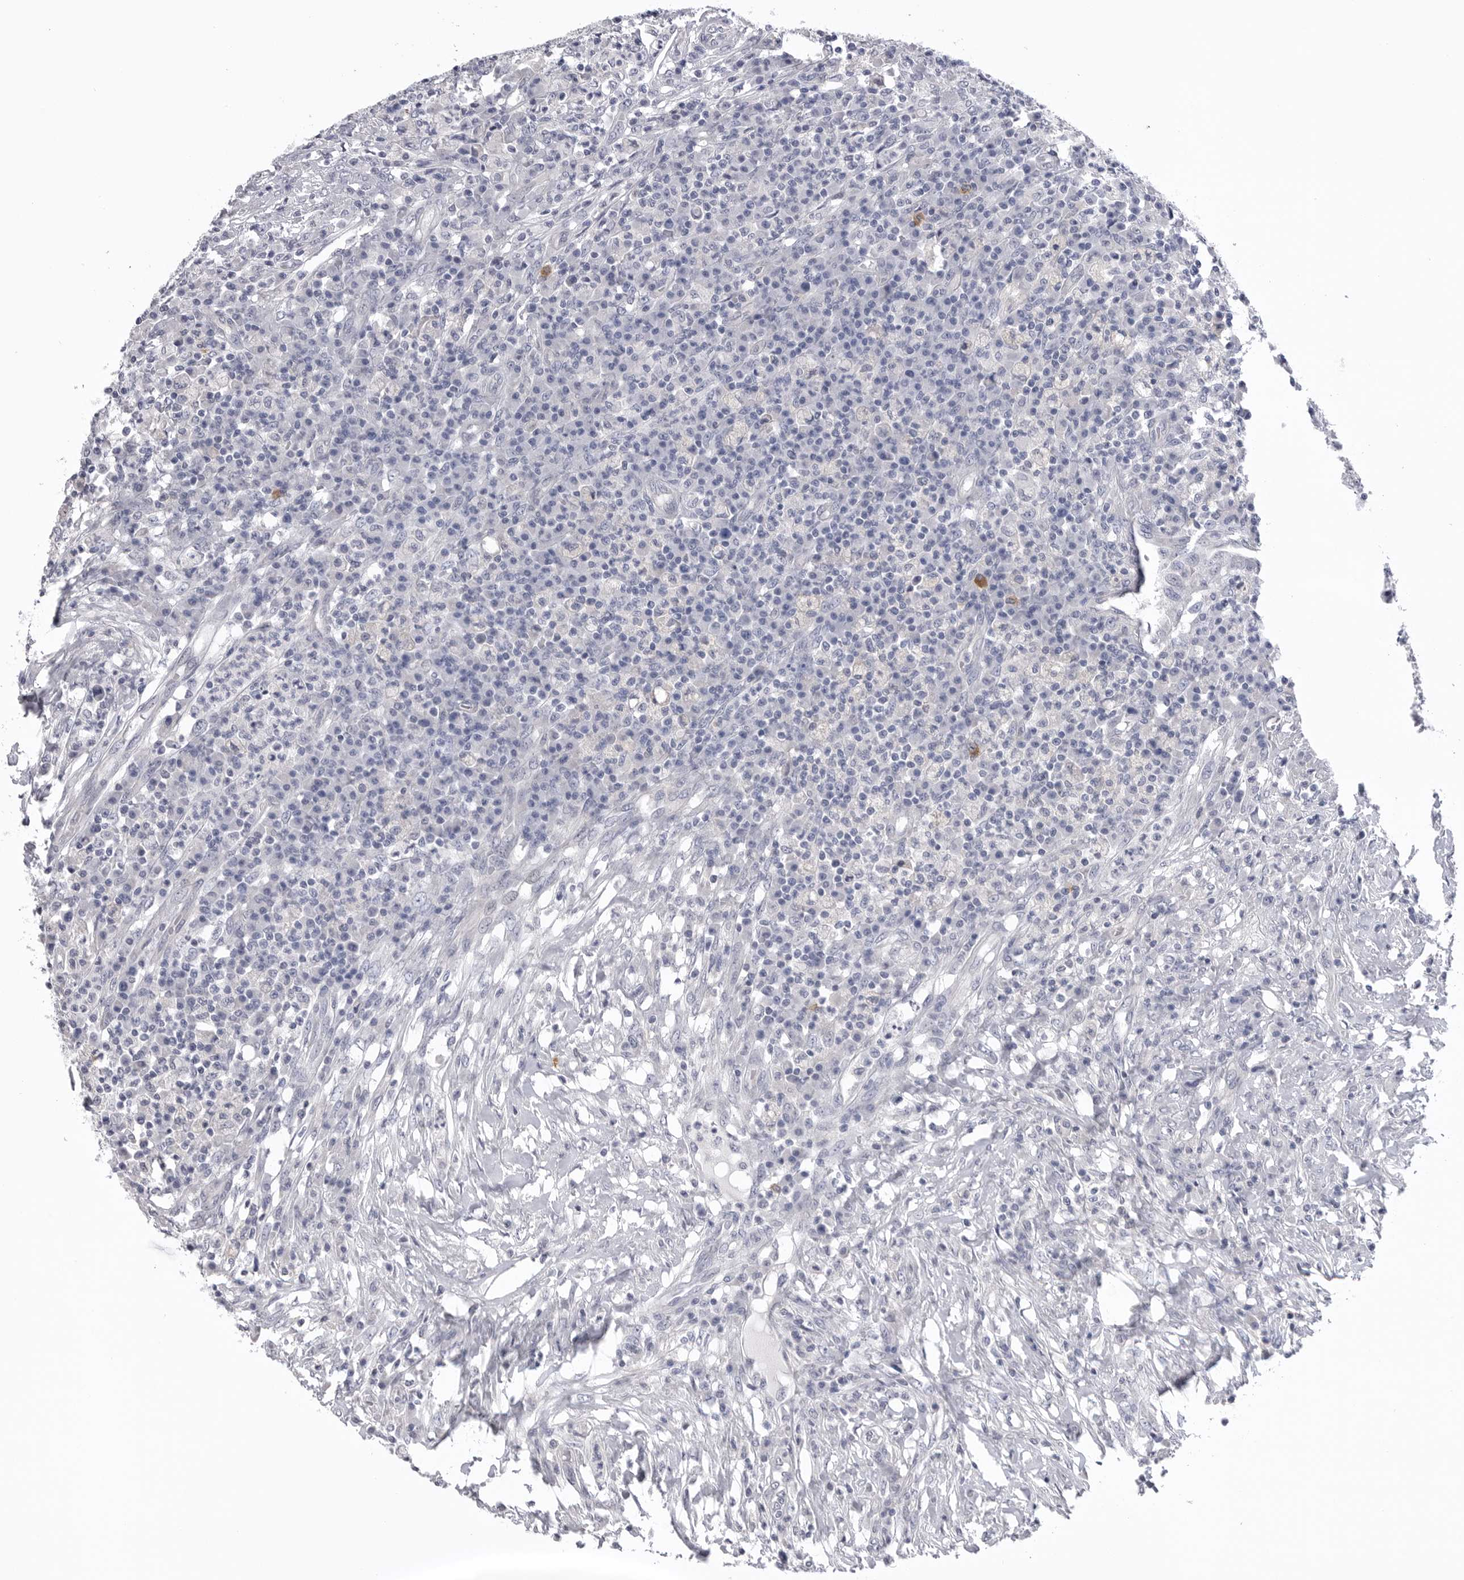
{"staining": {"intensity": "negative", "quantity": "none", "location": "none"}, "tissue": "colorectal cancer", "cell_type": "Tumor cells", "image_type": "cancer", "snomed": [{"axis": "morphology", "description": "Adenocarcinoma, NOS"}, {"axis": "topography", "description": "Colon"}], "caption": "Colorectal adenocarcinoma was stained to show a protein in brown. There is no significant positivity in tumor cells.", "gene": "DLGAP3", "patient": {"sex": "male", "age": 83}}